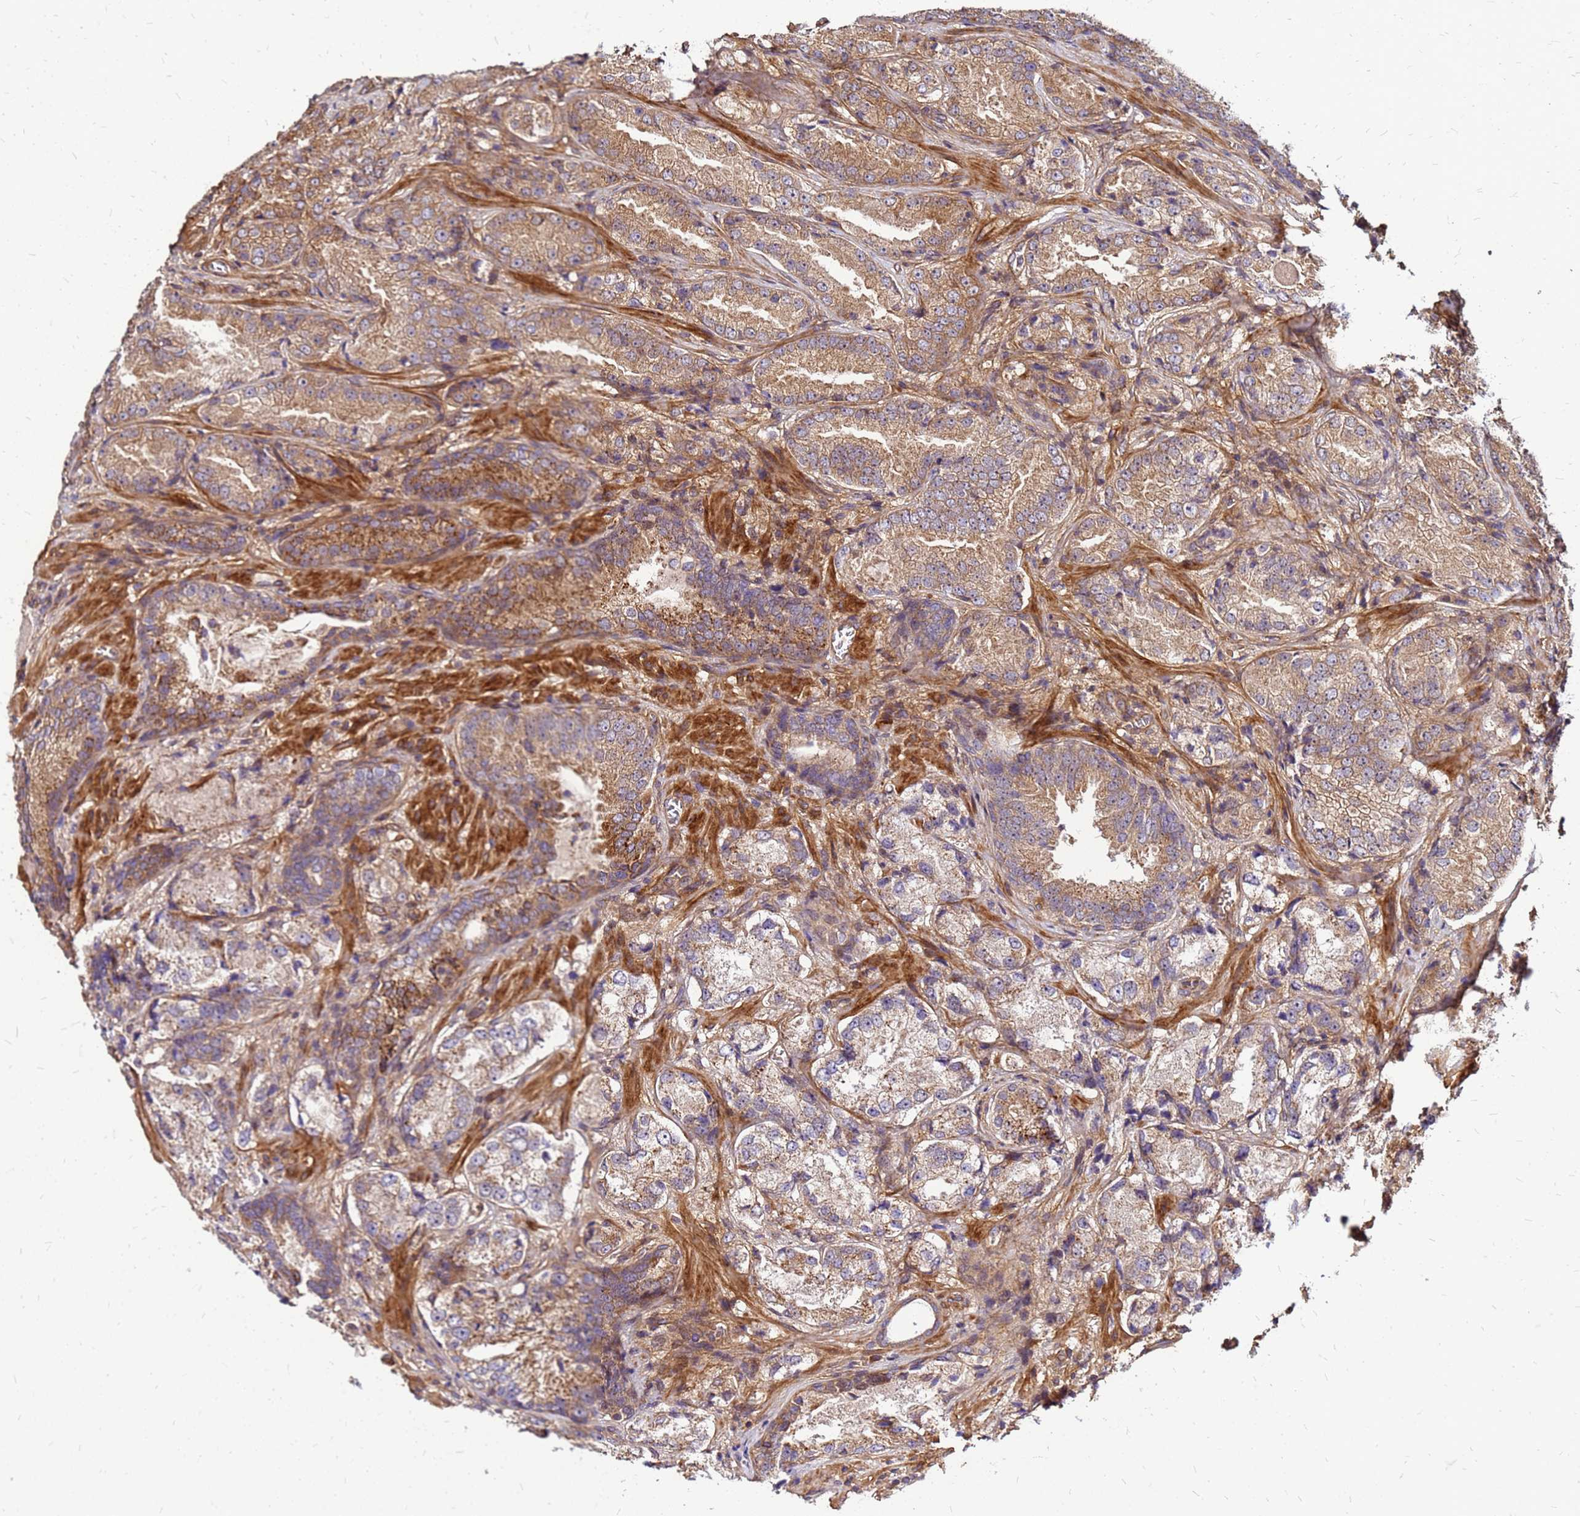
{"staining": {"intensity": "moderate", "quantity": ">75%", "location": "cytoplasmic/membranous"}, "tissue": "prostate cancer", "cell_type": "Tumor cells", "image_type": "cancer", "snomed": [{"axis": "morphology", "description": "Adenocarcinoma, Low grade"}, {"axis": "topography", "description": "Prostate"}], "caption": "This histopathology image exhibits prostate cancer stained with immunohistochemistry to label a protein in brown. The cytoplasmic/membranous of tumor cells show moderate positivity for the protein. Nuclei are counter-stained blue.", "gene": "CYBC1", "patient": {"sex": "male", "age": 74}}